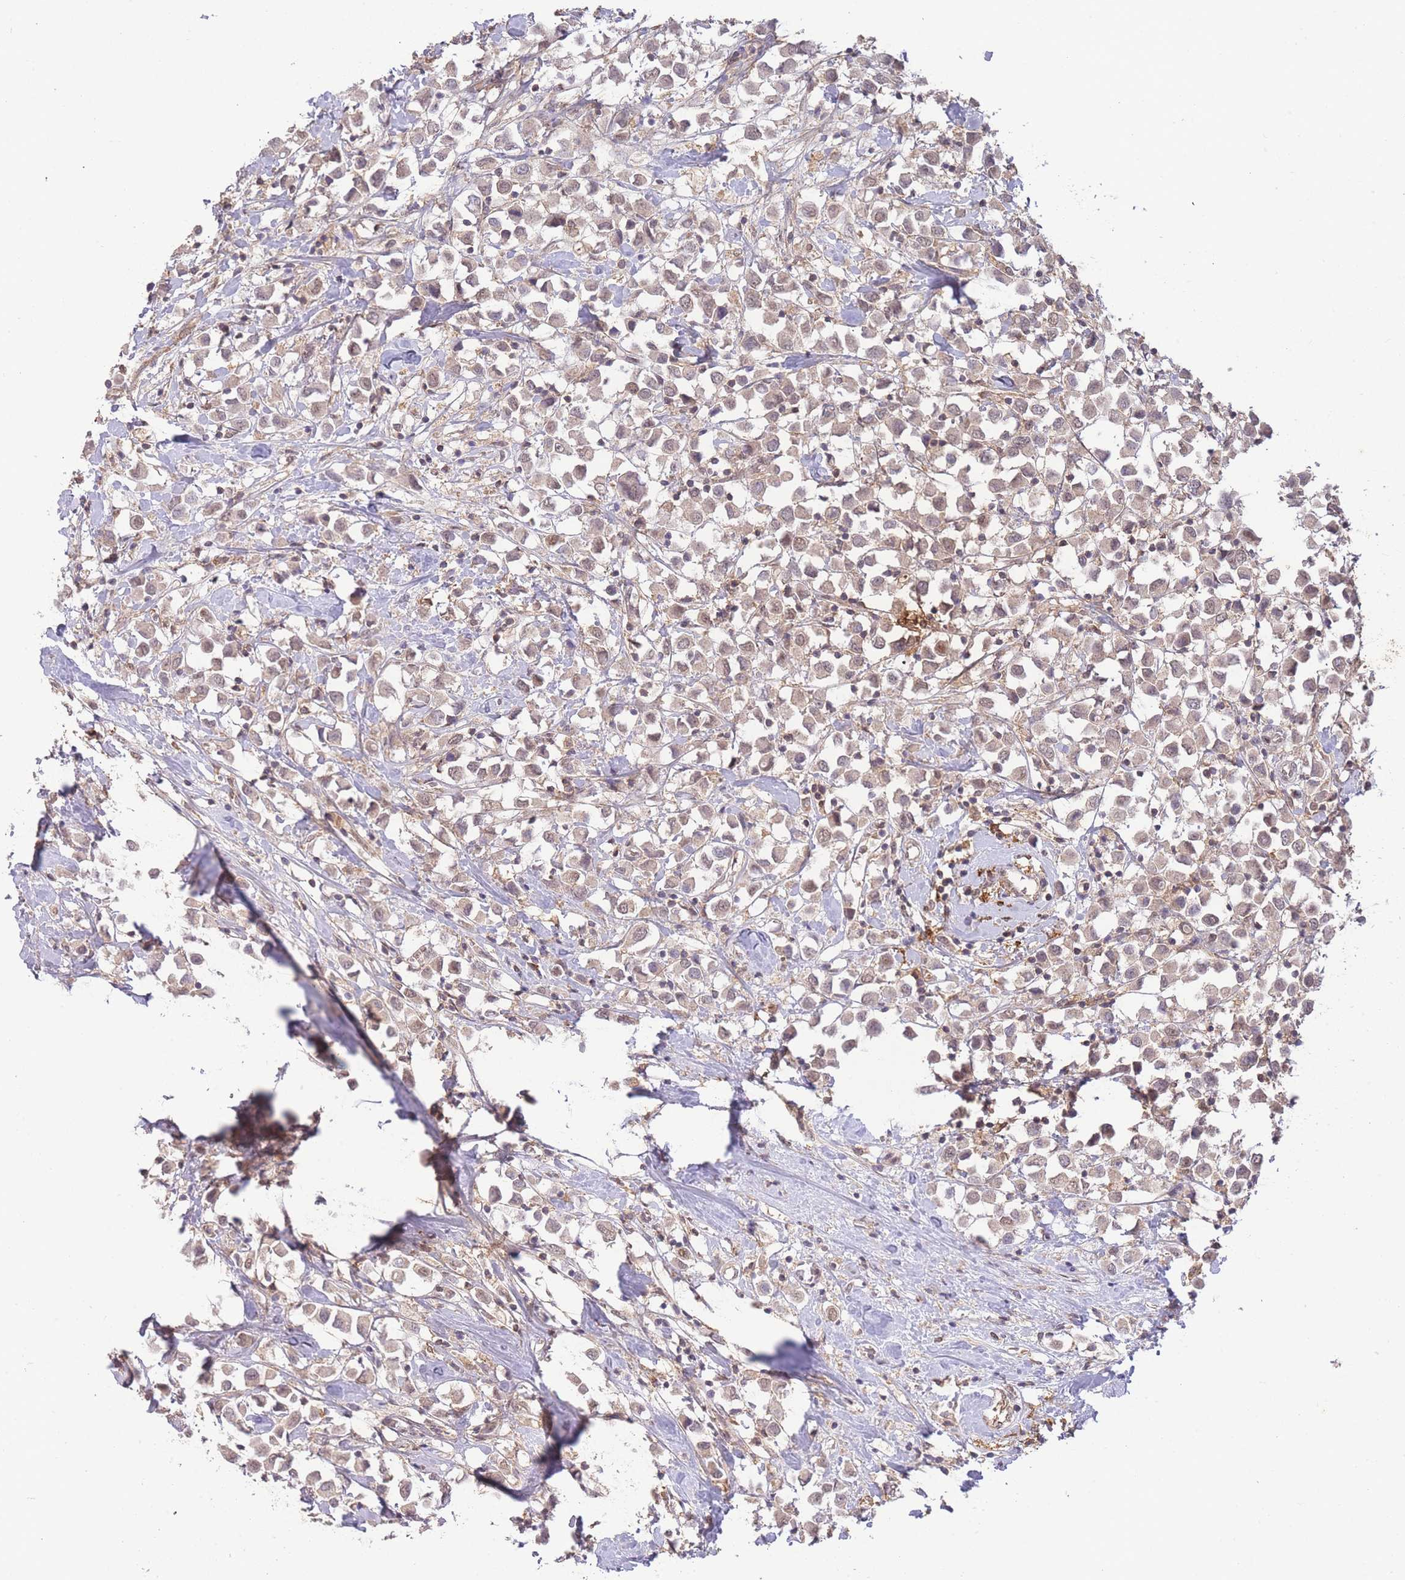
{"staining": {"intensity": "weak", "quantity": ">75%", "location": "nuclear"}, "tissue": "breast cancer", "cell_type": "Tumor cells", "image_type": "cancer", "snomed": [{"axis": "morphology", "description": "Duct carcinoma"}, {"axis": "topography", "description": "Breast"}], "caption": "Breast cancer (infiltrating ductal carcinoma) stained for a protein shows weak nuclear positivity in tumor cells.", "gene": "RNF144B", "patient": {"sex": "female", "age": 61}}